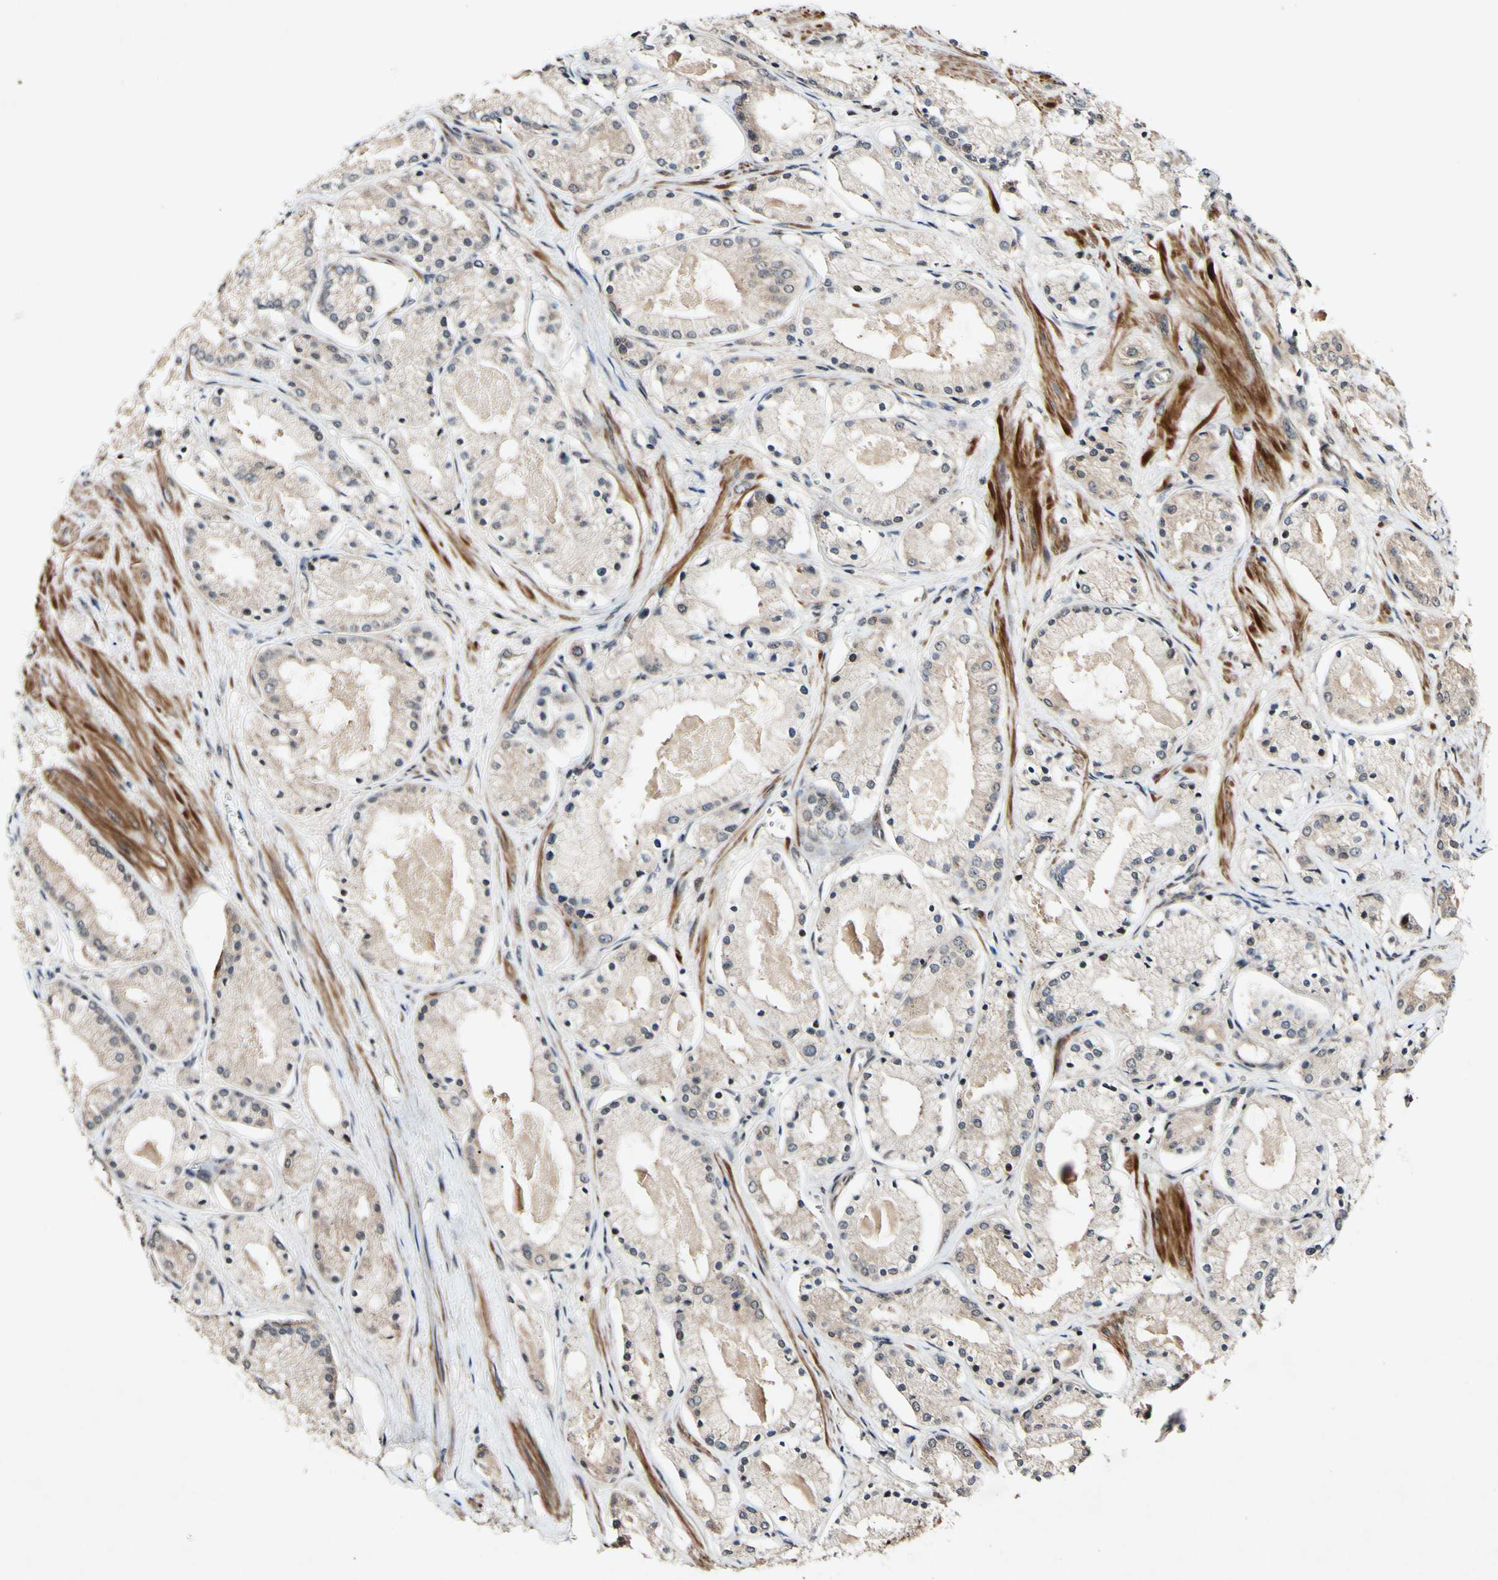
{"staining": {"intensity": "weak", "quantity": ">75%", "location": "cytoplasmic/membranous"}, "tissue": "prostate cancer", "cell_type": "Tumor cells", "image_type": "cancer", "snomed": [{"axis": "morphology", "description": "Adenocarcinoma, High grade"}, {"axis": "topography", "description": "Prostate"}], "caption": "The immunohistochemical stain shows weak cytoplasmic/membranous expression in tumor cells of prostate high-grade adenocarcinoma tissue.", "gene": "CSNK1E", "patient": {"sex": "male", "age": 66}}